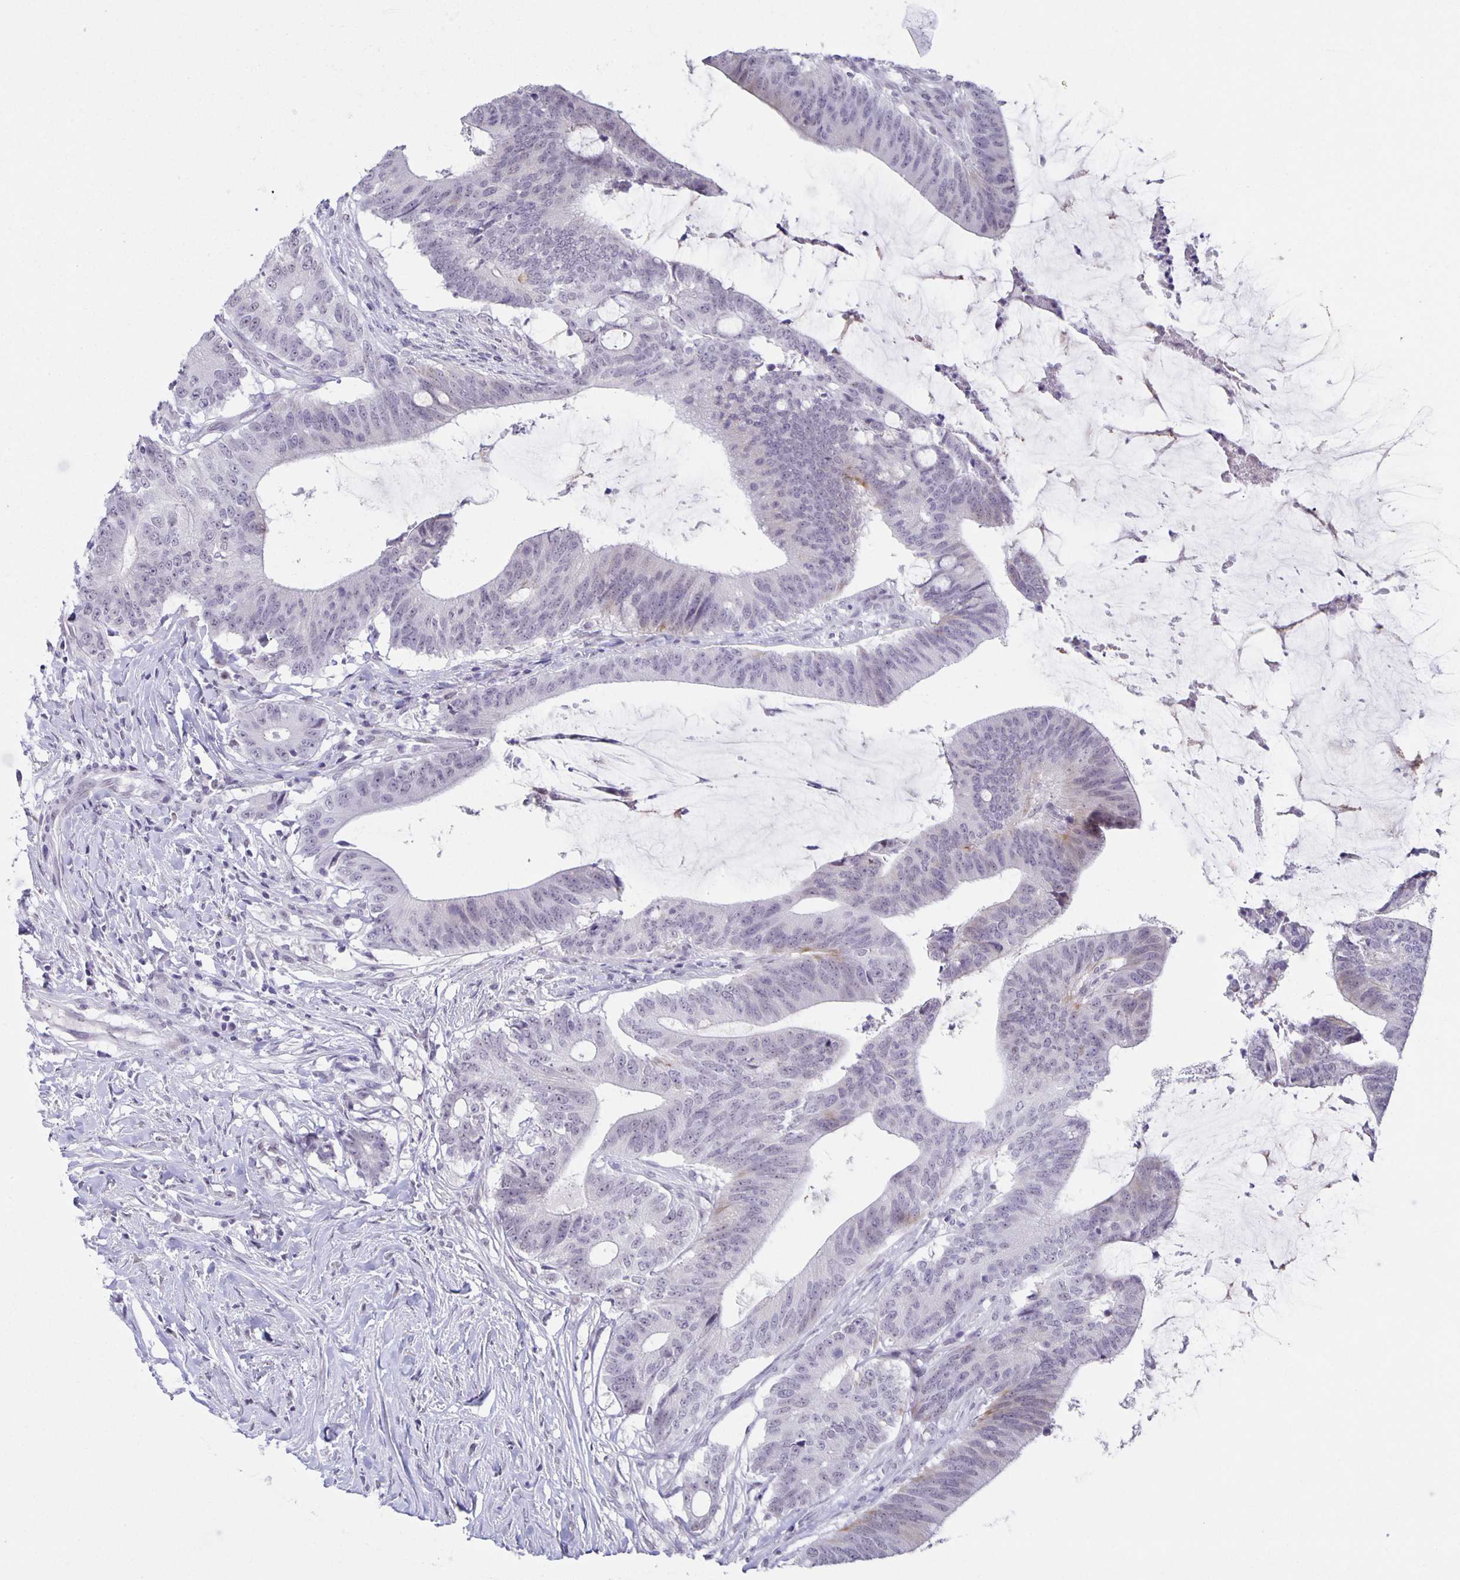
{"staining": {"intensity": "negative", "quantity": "none", "location": "none"}, "tissue": "colorectal cancer", "cell_type": "Tumor cells", "image_type": "cancer", "snomed": [{"axis": "morphology", "description": "Adenocarcinoma, NOS"}, {"axis": "topography", "description": "Colon"}], "caption": "Colorectal cancer was stained to show a protein in brown. There is no significant staining in tumor cells.", "gene": "PHRF1", "patient": {"sex": "female", "age": 43}}